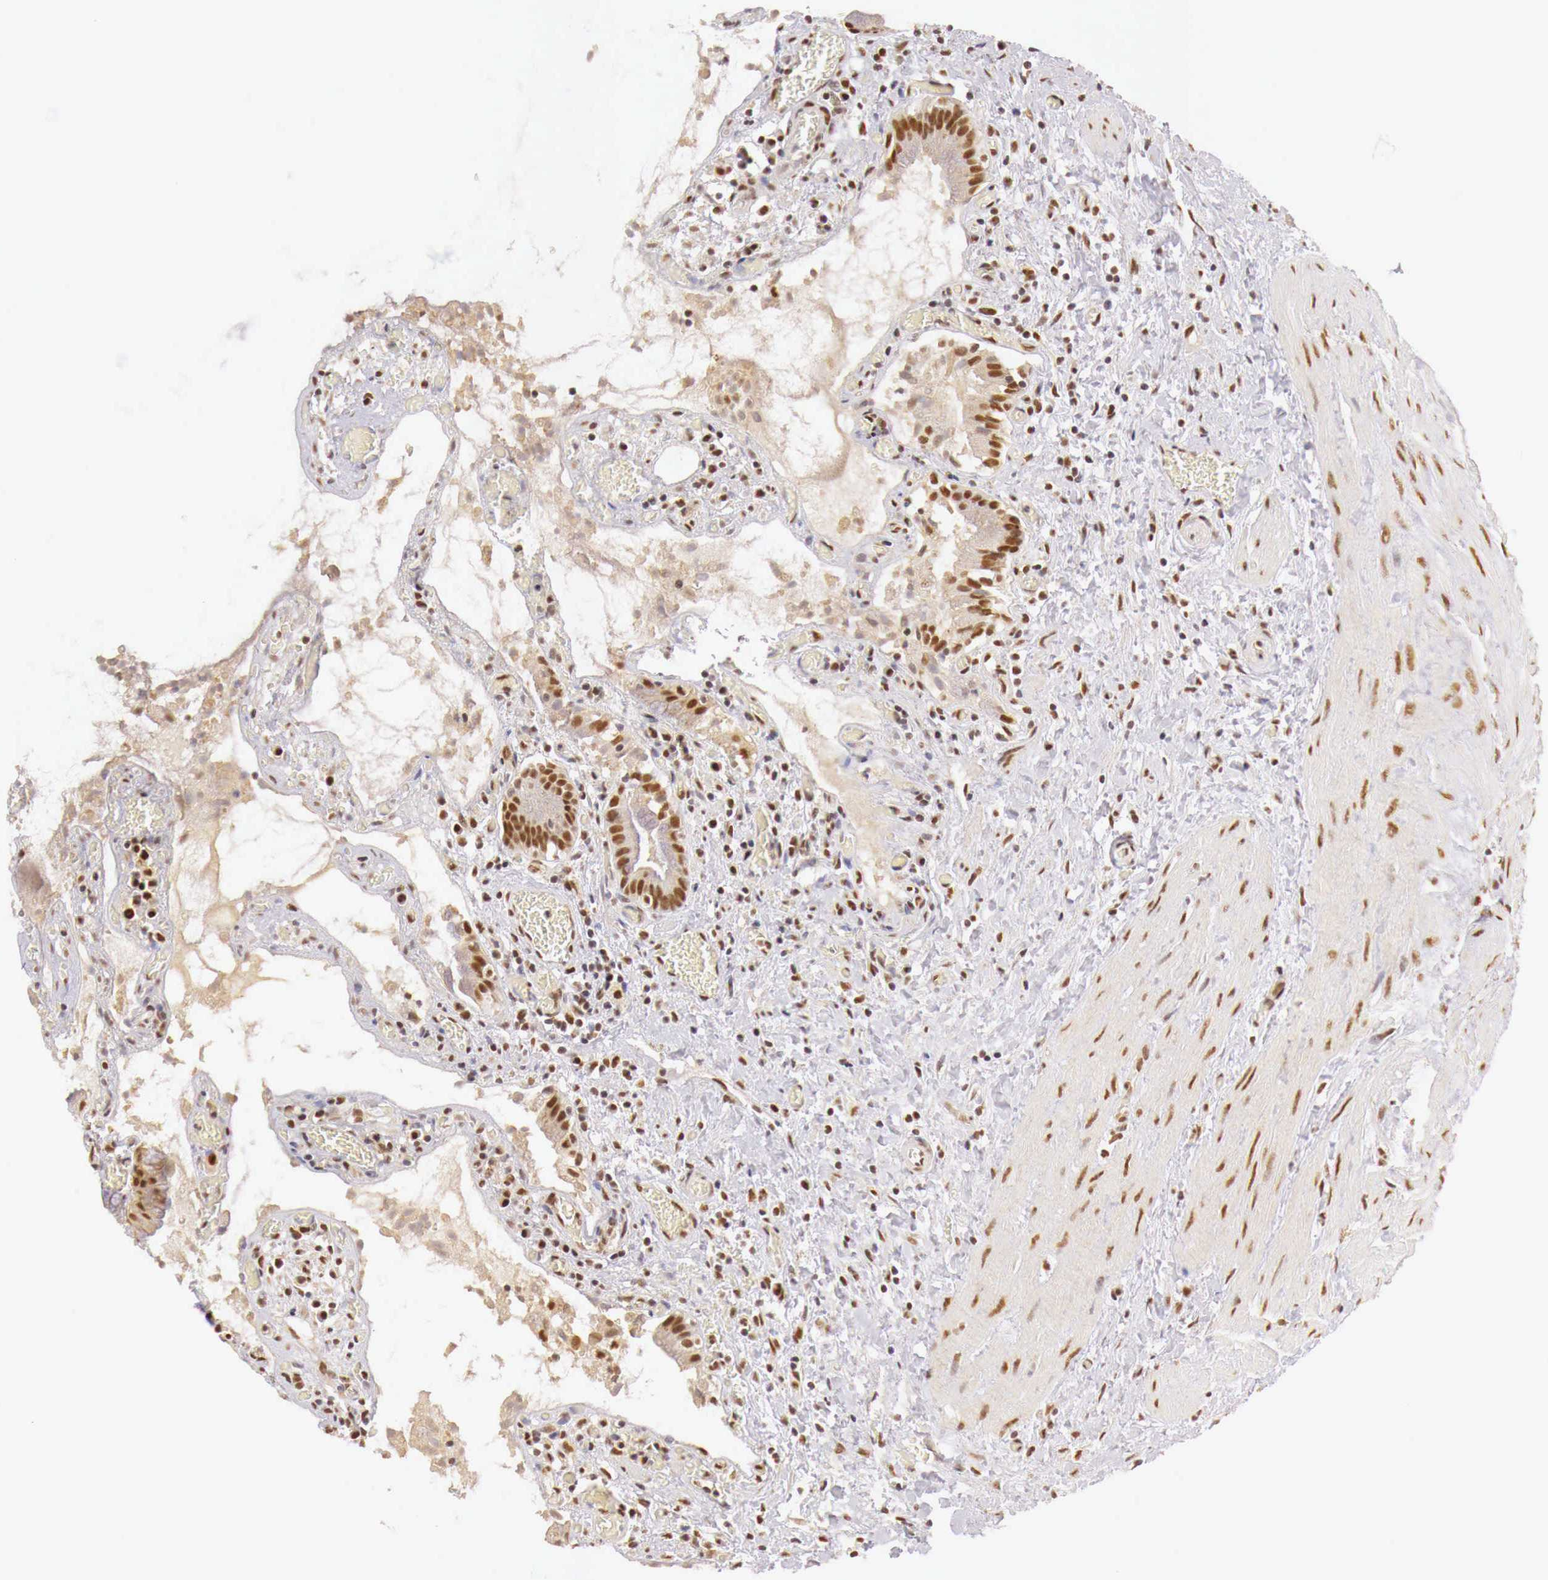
{"staining": {"intensity": "moderate", "quantity": ">75%", "location": "cytoplasmic/membranous,nuclear"}, "tissue": "gallbladder", "cell_type": "Glandular cells", "image_type": "normal", "snomed": [{"axis": "morphology", "description": "Normal tissue, NOS"}, {"axis": "topography", "description": "Gallbladder"}], "caption": "Protein analysis of unremarkable gallbladder displays moderate cytoplasmic/membranous,nuclear positivity in approximately >75% of glandular cells.", "gene": "GPKOW", "patient": {"sex": "male", "age": 73}}